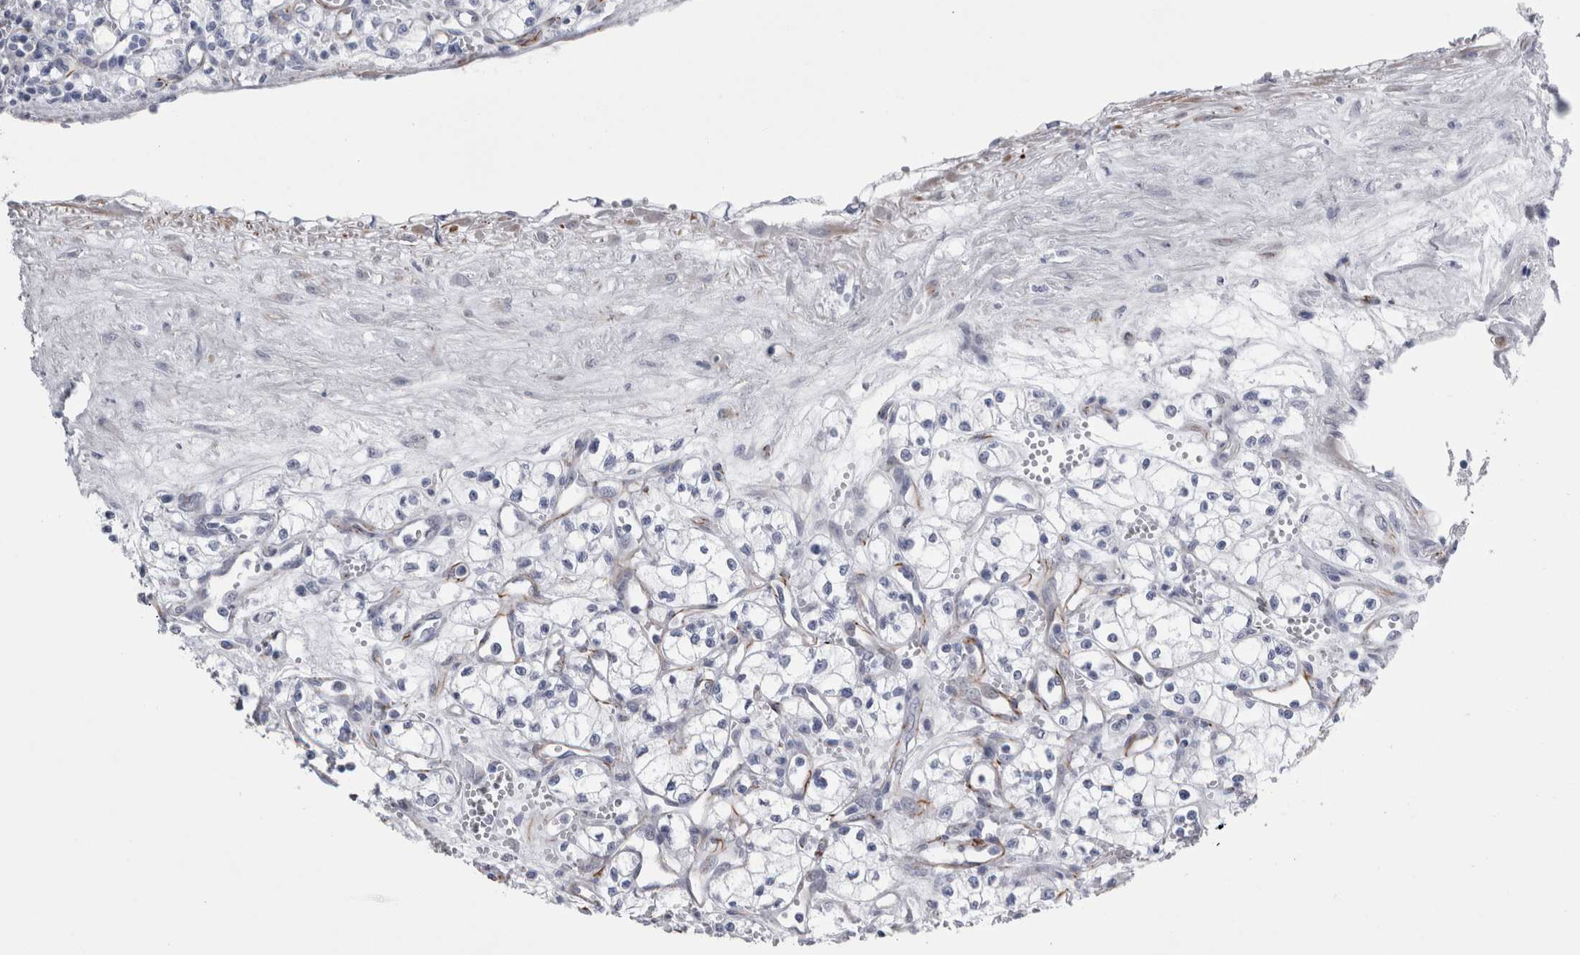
{"staining": {"intensity": "negative", "quantity": "none", "location": "none"}, "tissue": "renal cancer", "cell_type": "Tumor cells", "image_type": "cancer", "snomed": [{"axis": "morphology", "description": "Adenocarcinoma, NOS"}, {"axis": "topography", "description": "Kidney"}], "caption": "Protein analysis of renal cancer (adenocarcinoma) reveals no significant positivity in tumor cells.", "gene": "VWDE", "patient": {"sex": "male", "age": 59}}